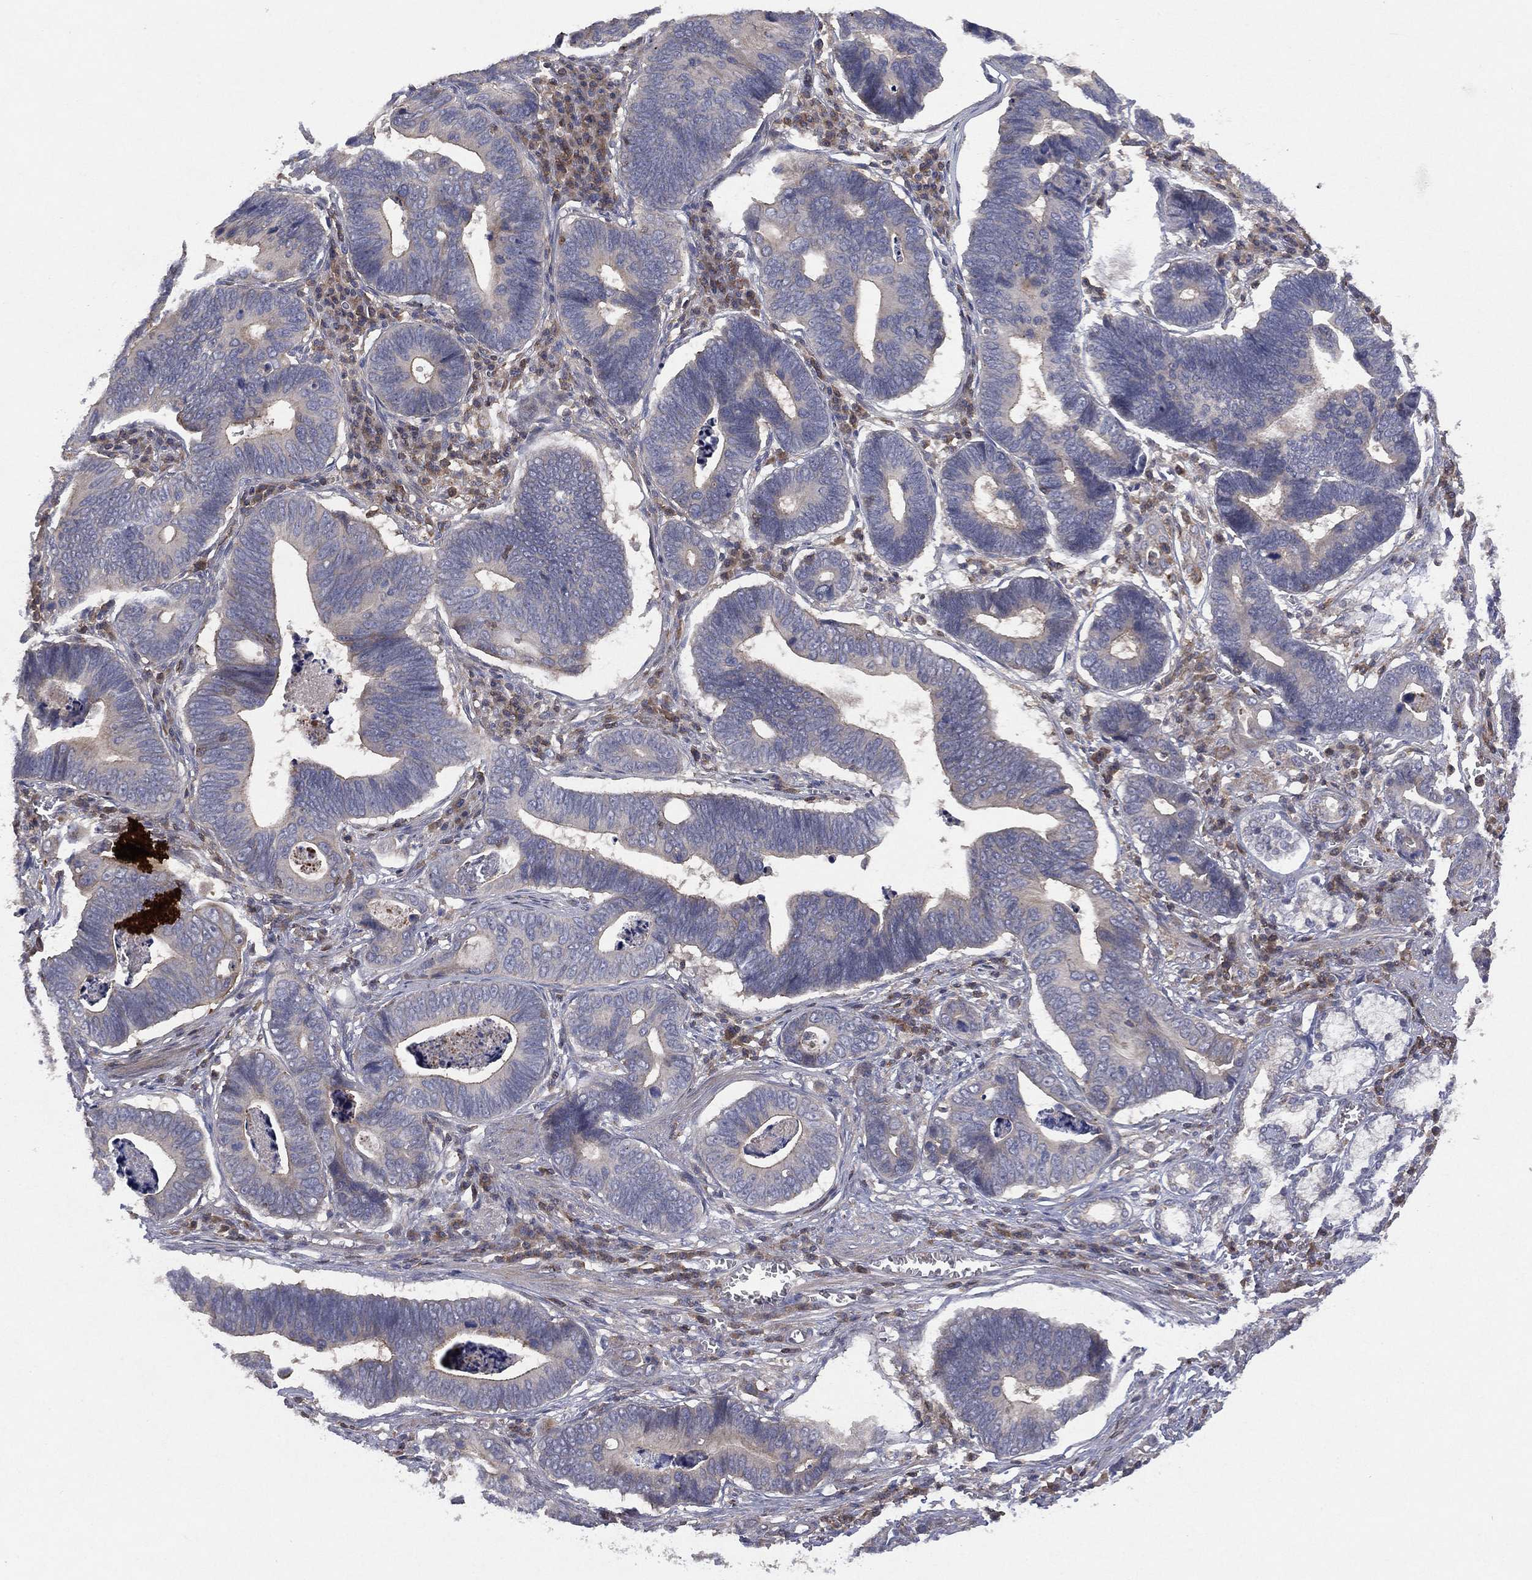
{"staining": {"intensity": "negative", "quantity": "none", "location": "none"}, "tissue": "stomach cancer", "cell_type": "Tumor cells", "image_type": "cancer", "snomed": [{"axis": "morphology", "description": "Adenocarcinoma, NOS"}, {"axis": "topography", "description": "Stomach"}], "caption": "This is an immunohistochemistry (IHC) photomicrograph of stomach adenocarcinoma. There is no expression in tumor cells.", "gene": "DOCK8", "patient": {"sex": "male", "age": 84}}